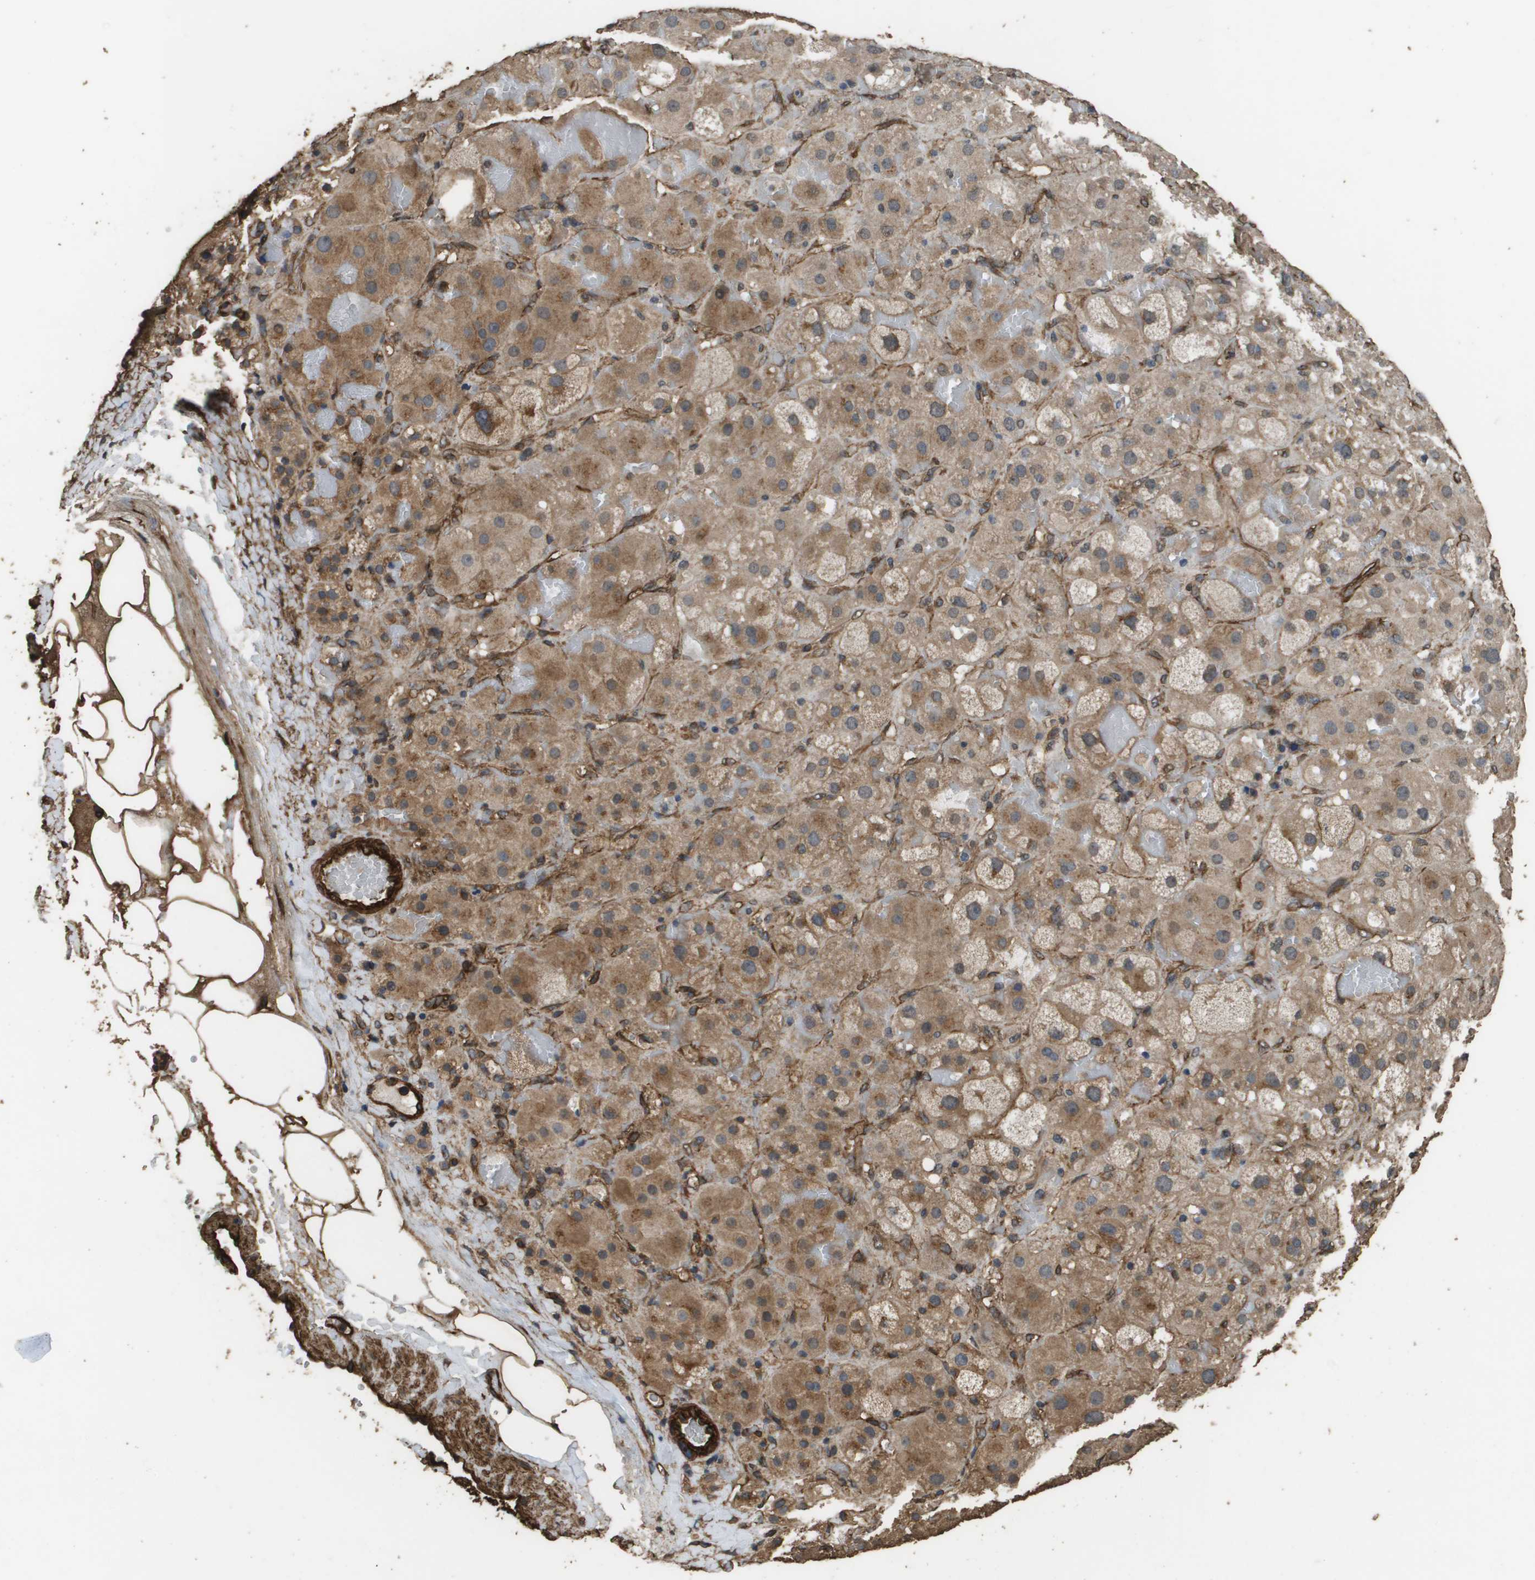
{"staining": {"intensity": "moderate", "quantity": ">75%", "location": "cytoplasmic/membranous"}, "tissue": "adrenal gland", "cell_type": "Glandular cells", "image_type": "normal", "snomed": [{"axis": "morphology", "description": "Normal tissue, NOS"}, {"axis": "topography", "description": "Adrenal gland"}], "caption": "Normal adrenal gland was stained to show a protein in brown. There is medium levels of moderate cytoplasmic/membranous positivity in about >75% of glandular cells.", "gene": "AAMP", "patient": {"sex": "female", "age": 47}}